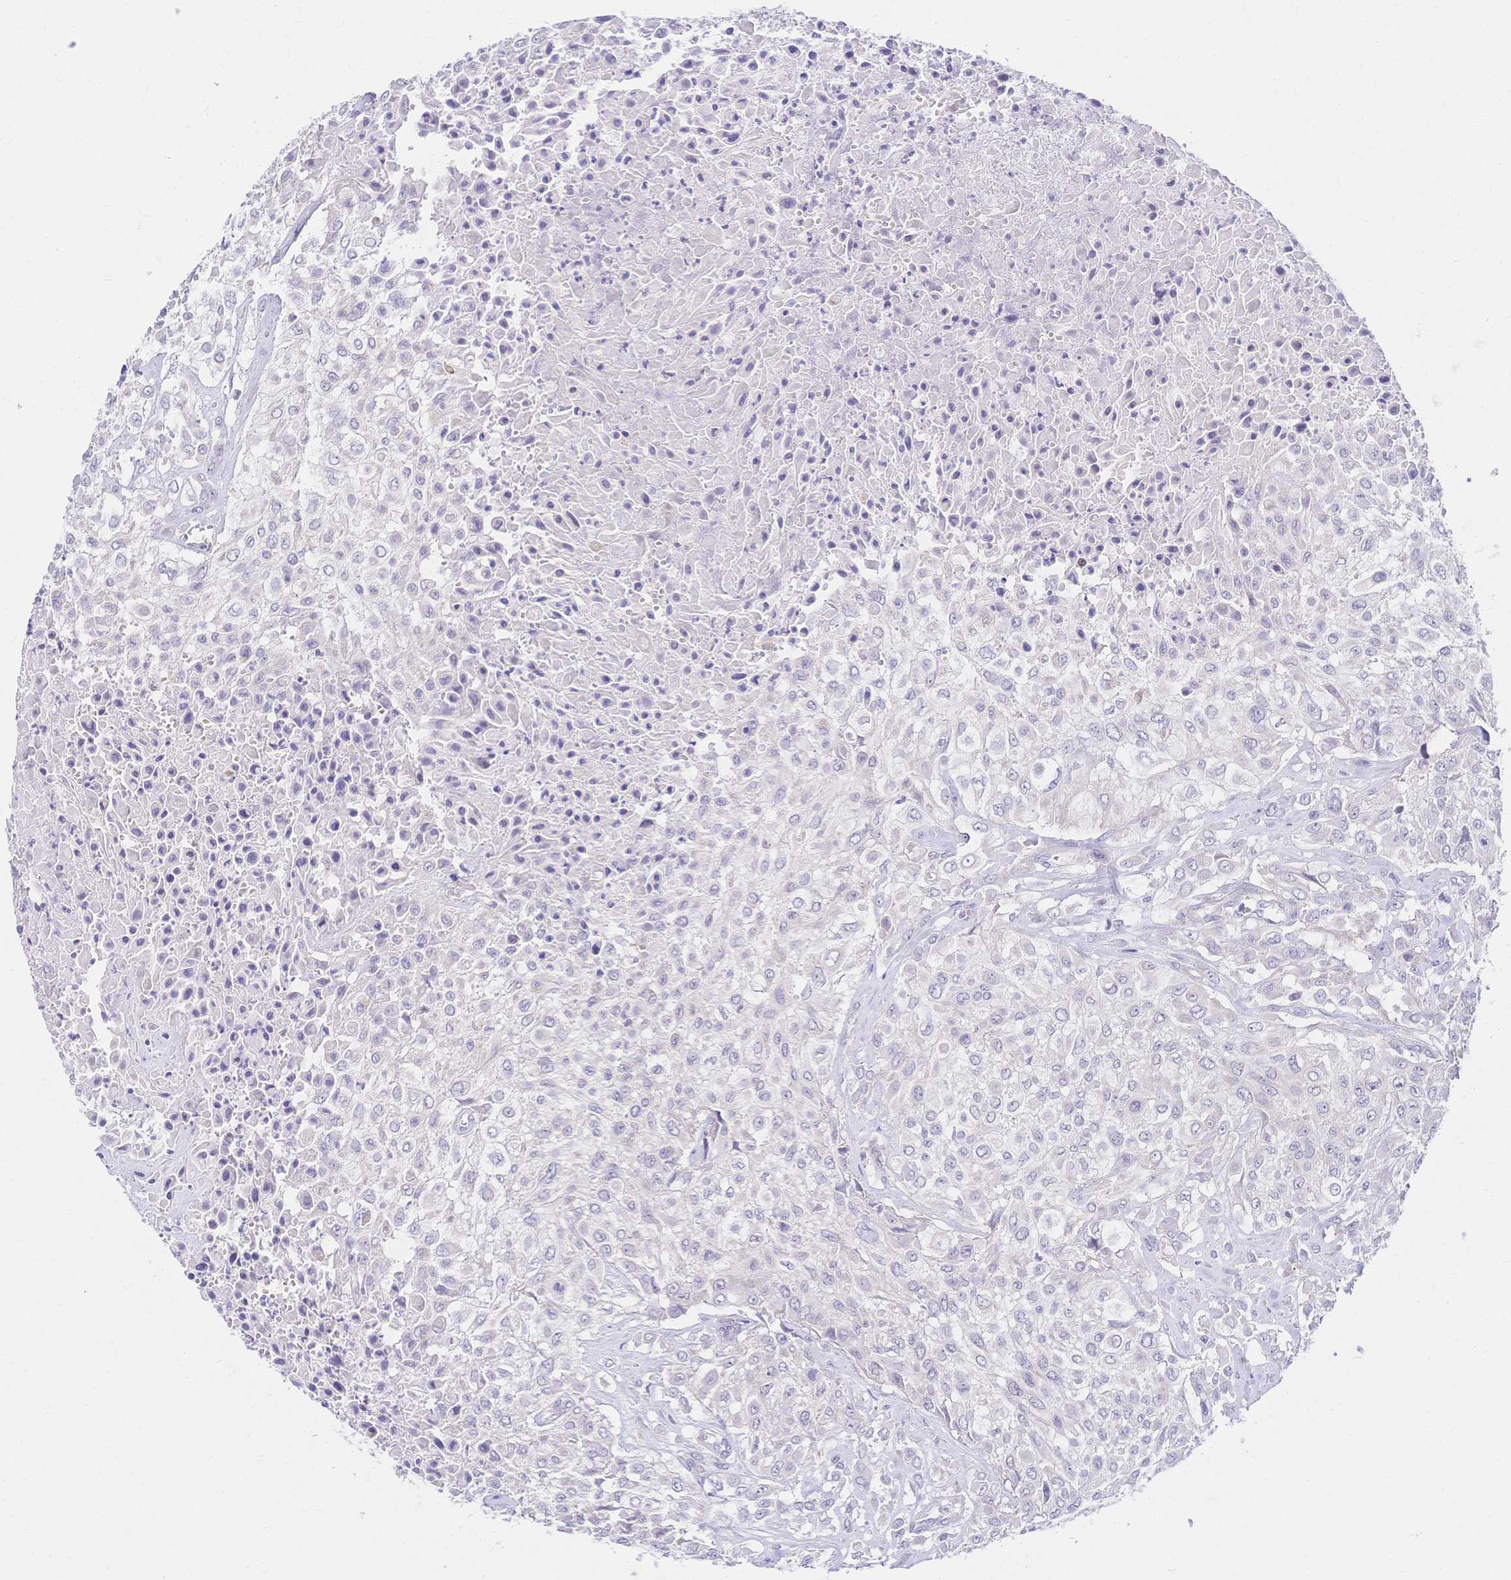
{"staining": {"intensity": "negative", "quantity": "none", "location": "none"}, "tissue": "urothelial cancer", "cell_type": "Tumor cells", "image_type": "cancer", "snomed": [{"axis": "morphology", "description": "Urothelial carcinoma, High grade"}, {"axis": "topography", "description": "Urinary bladder"}], "caption": "Urothelial carcinoma (high-grade) was stained to show a protein in brown. There is no significant positivity in tumor cells. The staining was performed using DAB to visualize the protein expression in brown, while the nuclei were stained in blue with hematoxylin (Magnification: 20x).", "gene": "CLEC18B", "patient": {"sex": "male", "age": 57}}